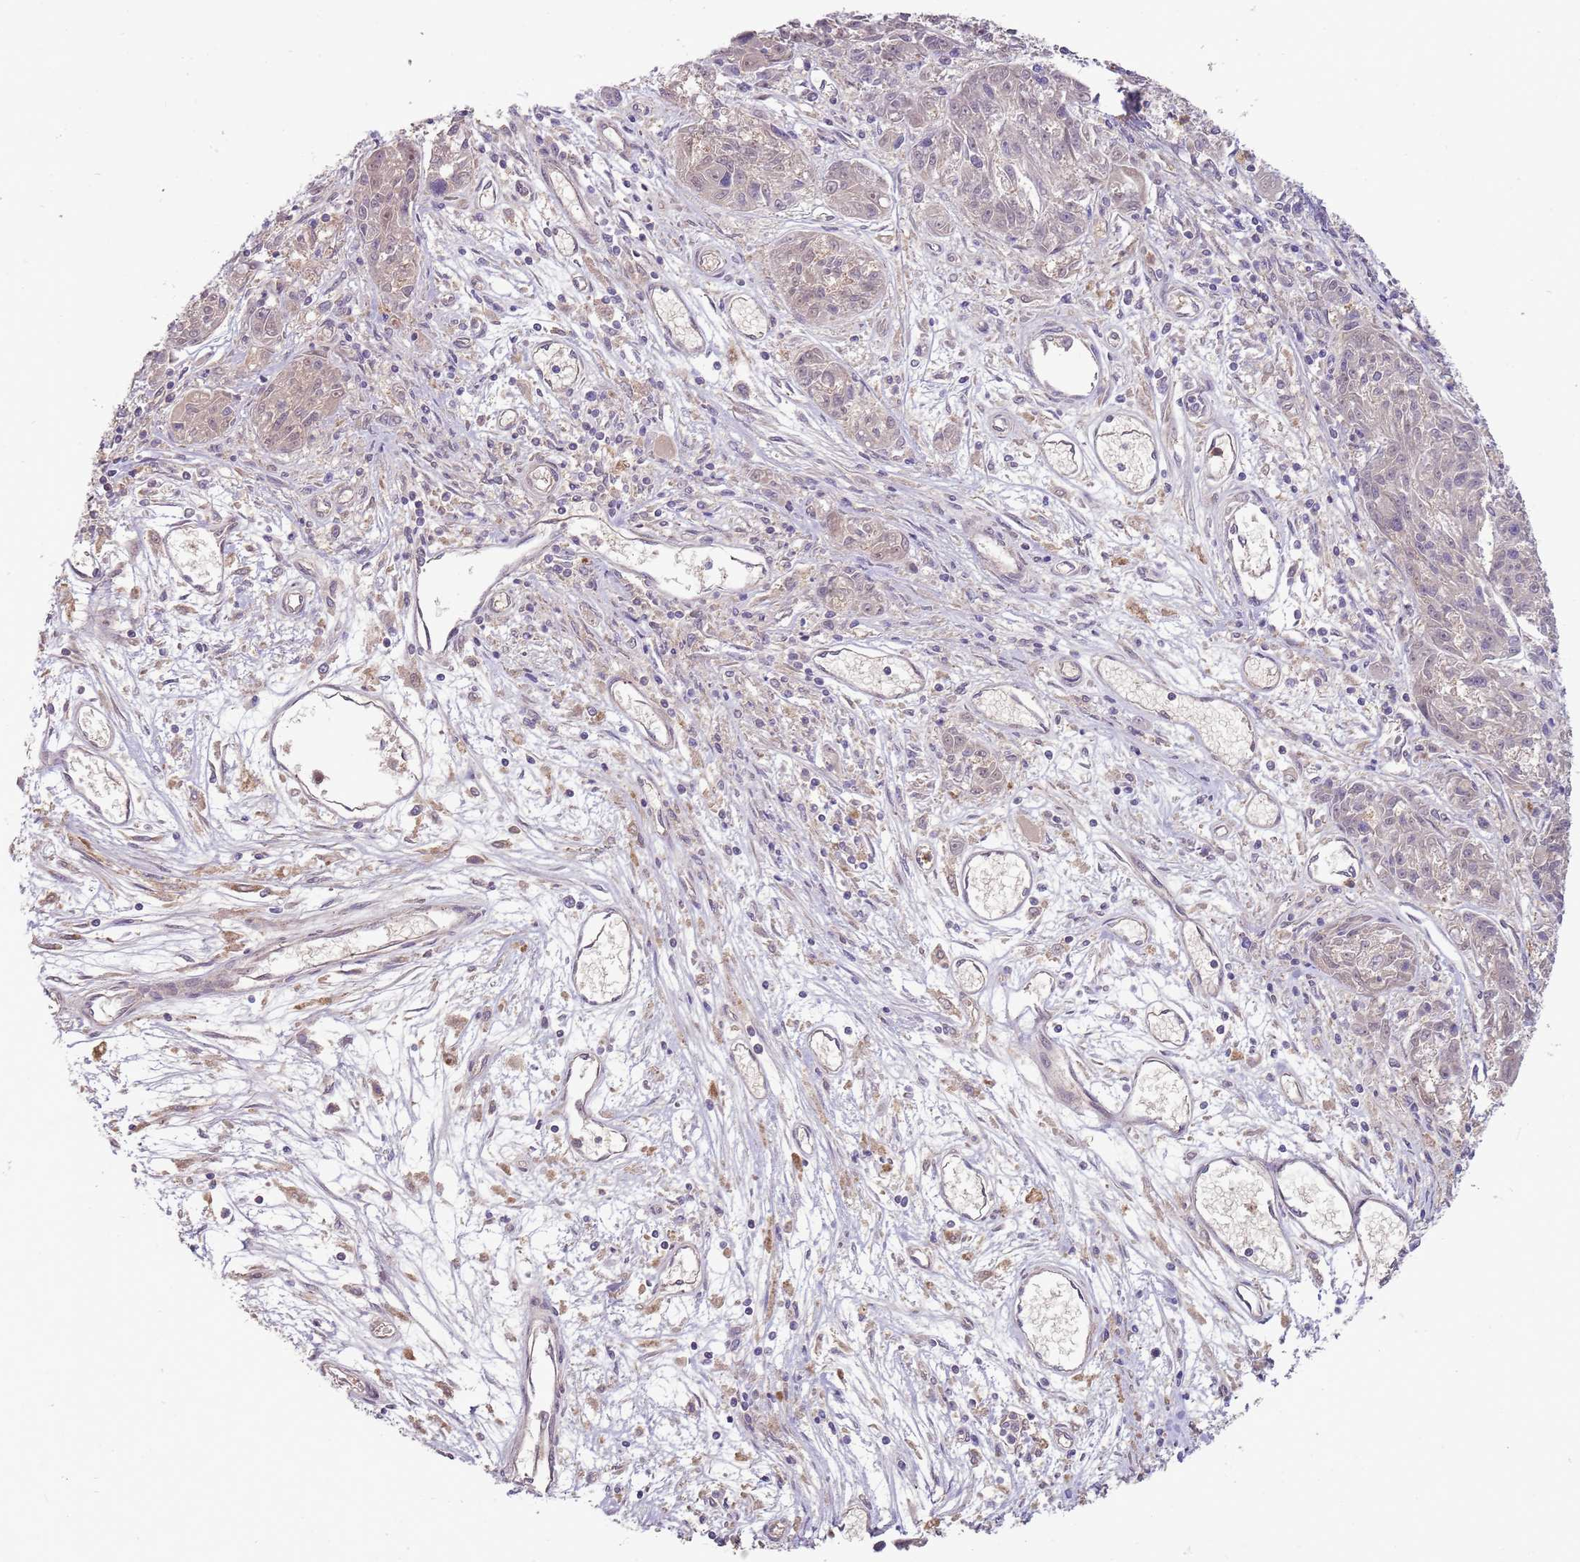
{"staining": {"intensity": "weak", "quantity": "25%-75%", "location": "nuclear"}, "tissue": "melanoma", "cell_type": "Tumor cells", "image_type": "cancer", "snomed": [{"axis": "morphology", "description": "Malignant melanoma, NOS"}, {"axis": "topography", "description": "Skin"}], "caption": "Weak nuclear protein expression is seen in approximately 25%-75% of tumor cells in malignant melanoma.", "gene": "NBPF6", "patient": {"sex": "male", "age": 53}}